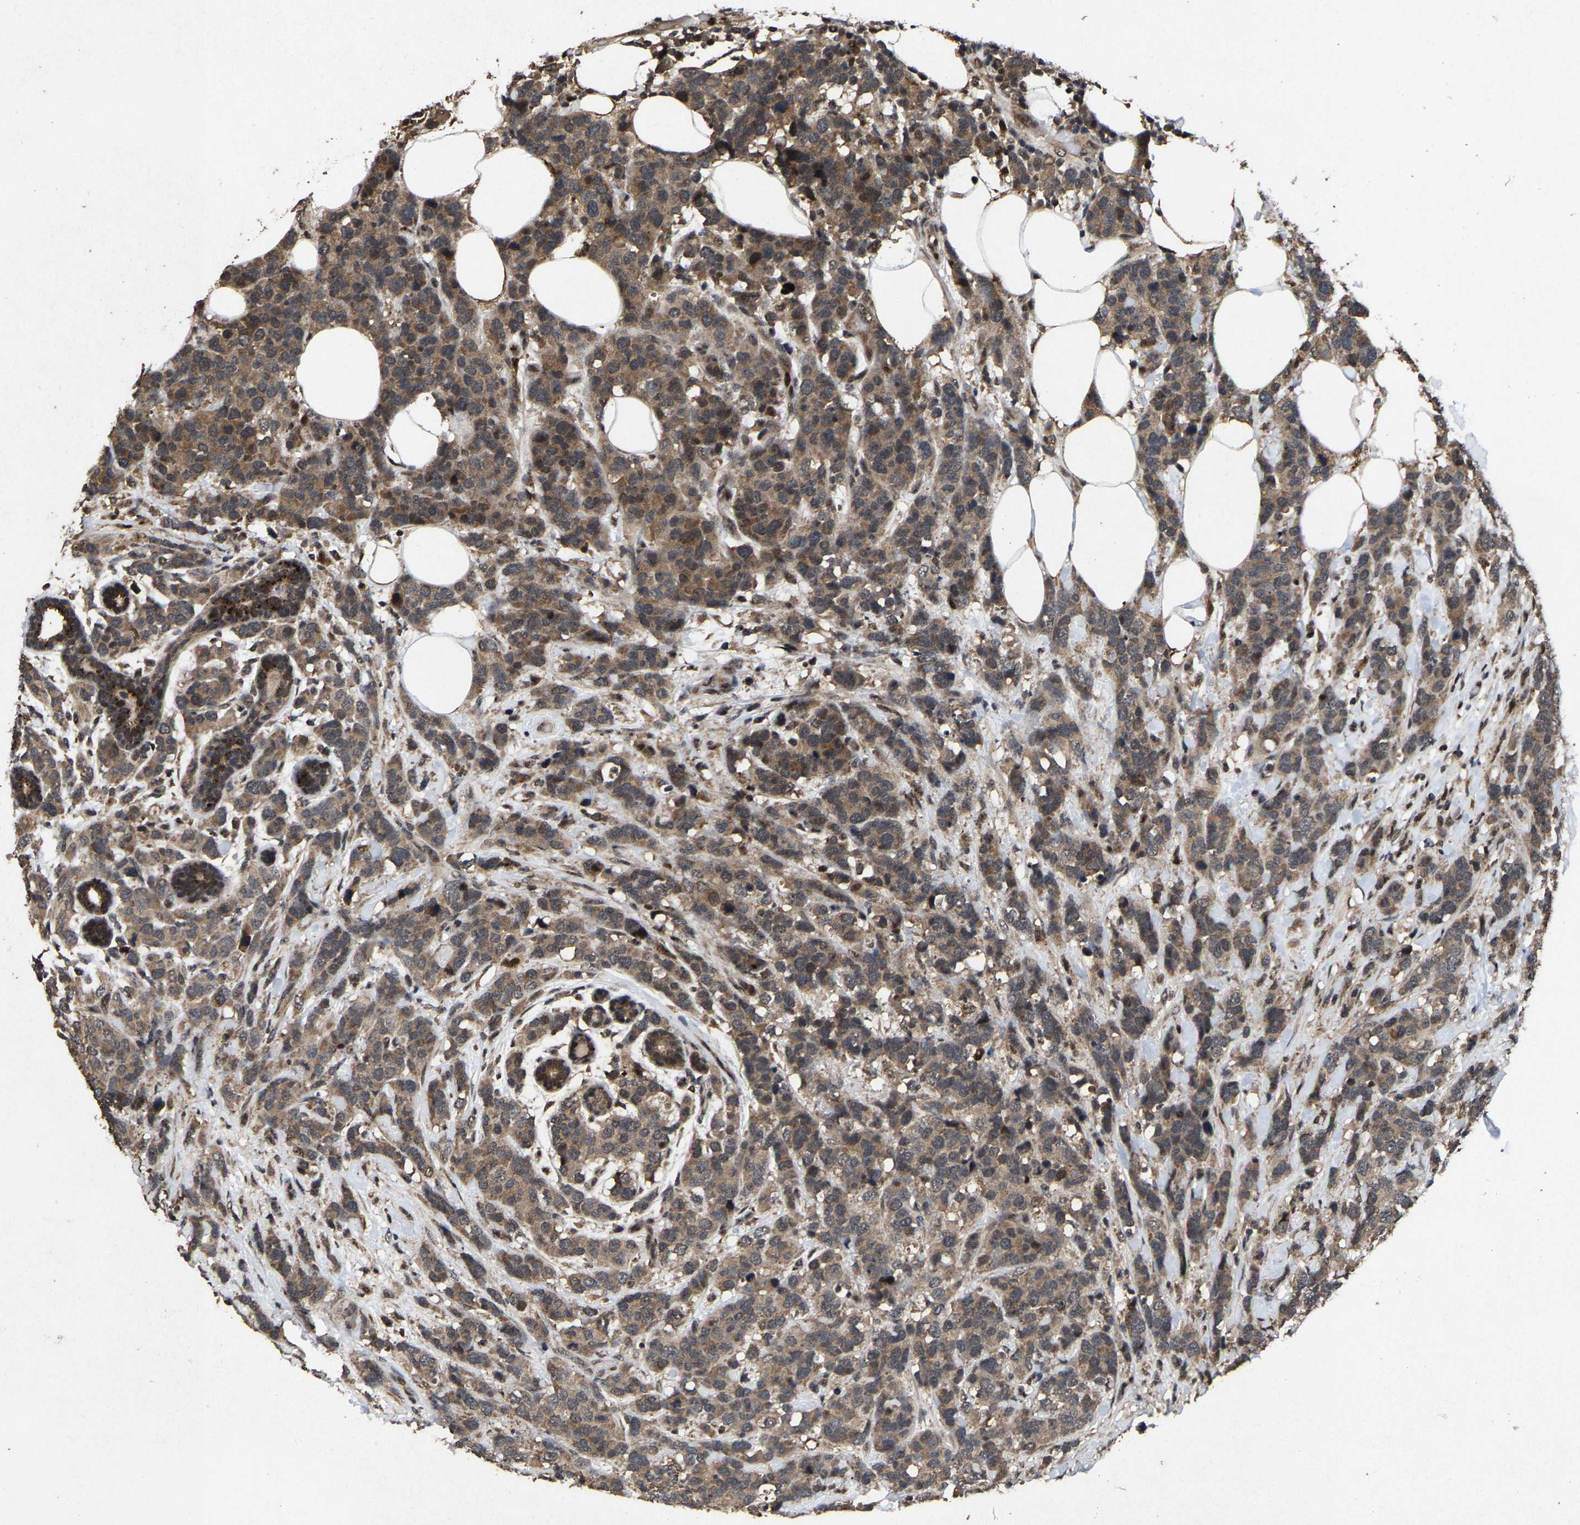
{"staining": {"intensity": "moderate", "quantity": ">75%", "location": "cytoplasmic/membranous"}, "tissue": "breast cancer", "cell_type": "Tumor cells", "image_type": "cancer", "snomed": [{"axis": "morphology", "description": "Lobular carcinoma"}, {"axis": "topography", "description": "Breast"}], "caption": "An immunohistochemistry histopathology image of tumor tissue is shown. Protein staining in brown labels moderate cytoplasmic/membranous positivity in breast cancer within tumor cells. (Stains: DAB in brown, nuclei in blue, Microscopy: brightfield microscopy at high magnification).", "gene": "HAUS6", "patient": {"sex": "female", "age": 59}}